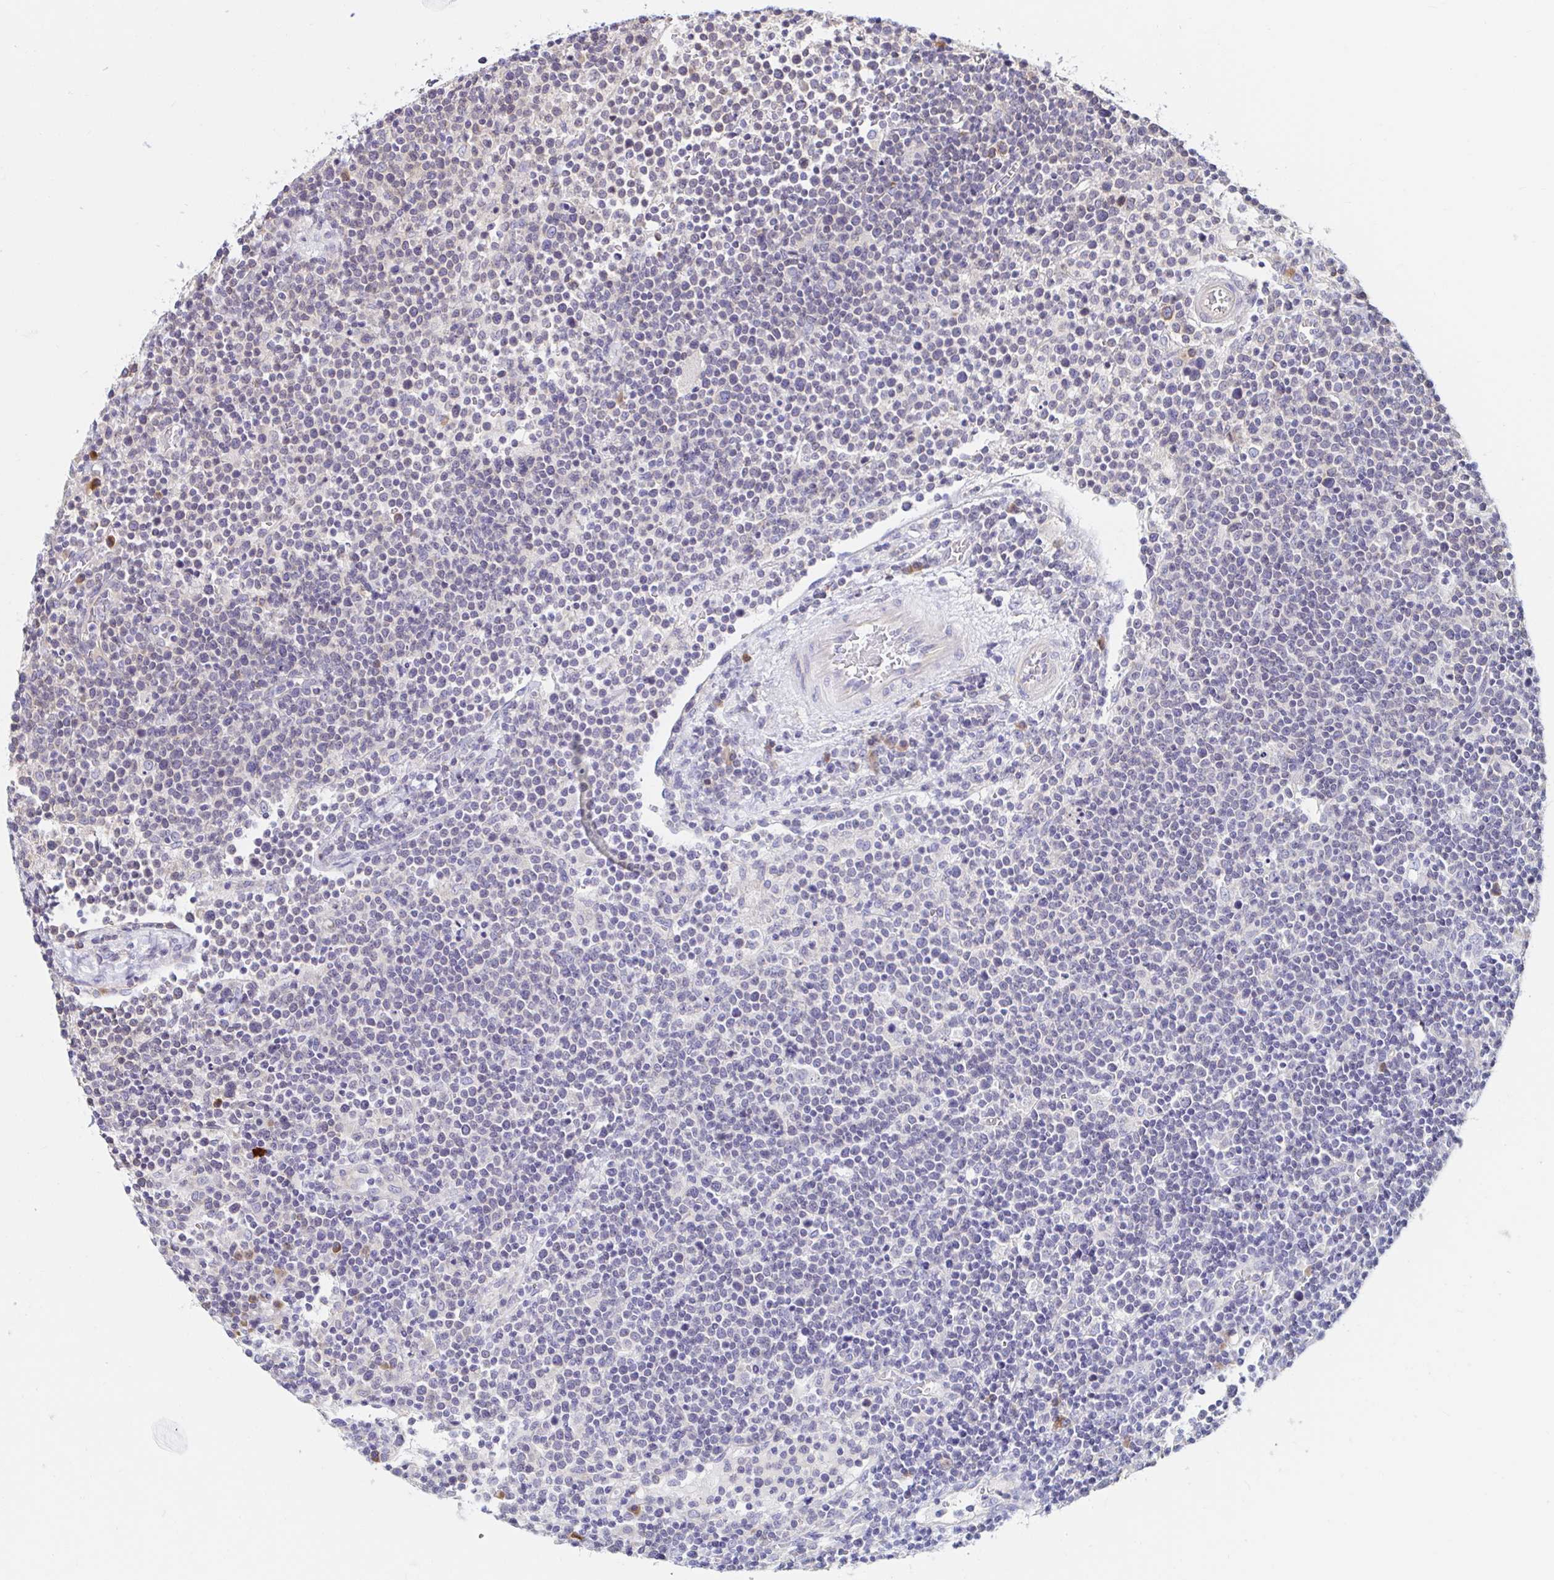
{"staining": {"intensity": "negative", "quantity": "none", "location": "none"}, "tissue": "lymphoma", "cell_type": "Tumor cells", "image_type": "cancer", "snomed": [{"axis": "morphology", "description": "Malignant lymphoma, non-Hodgkin's type, High grade"}, {"axis": "topography", "description": "Lymph node"}], "caption": "Micrograph shows no protein expression in tumor cells of malignant lymphoma, non-Hodgkin's type (high-grade) tissue.", "gene": "VSIG2", "patient": {"sex": "male", "age": 61}}